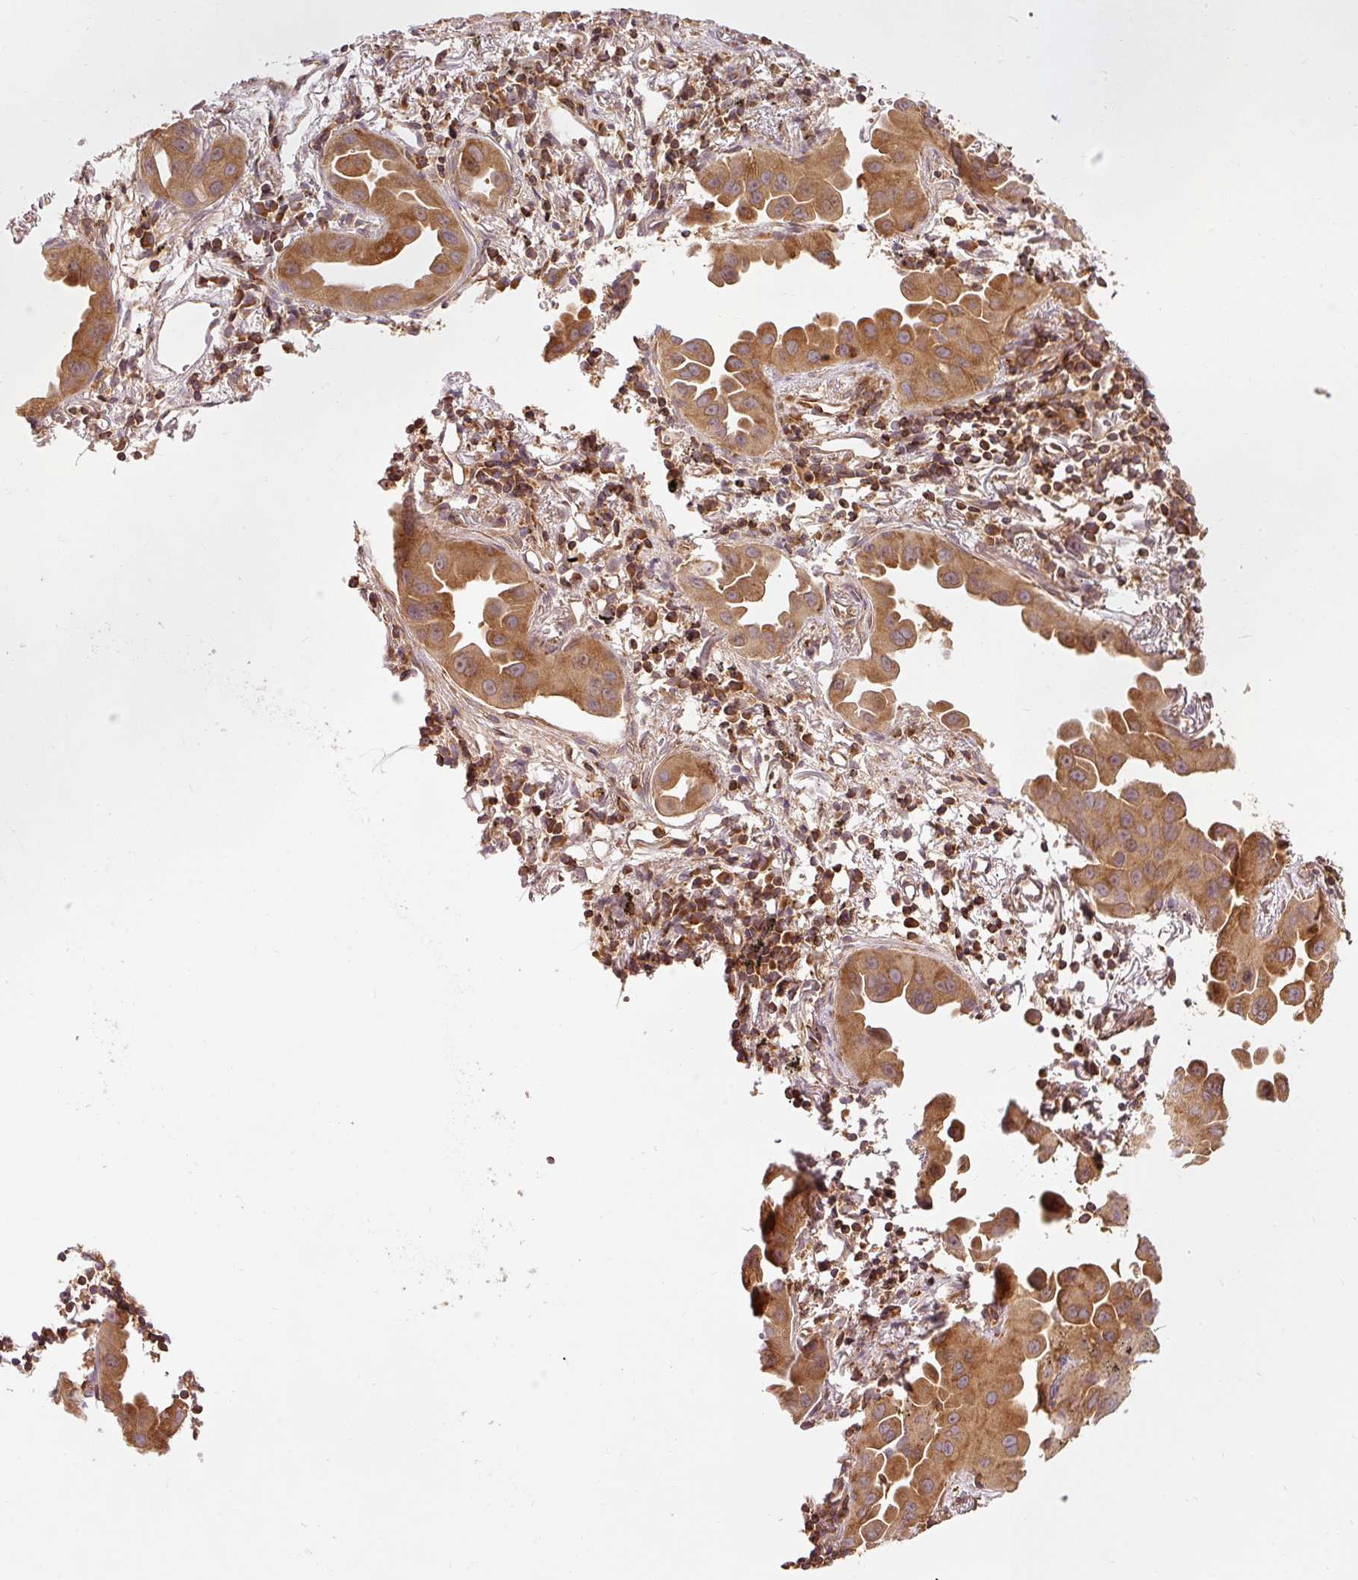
{"staining": {"intensity": "strong", "quantity": ">75%", "location": "cytoplasmic/membranous"}, "tissue": "lung cancer", "cell_type": "Tumor cells", "image_type": "cancer", "snomed": [{"axis": "morphology", "description": "Adenocarcinoma, NOS"}, {"axis": "topography", "description": "Lung"}], "caption": "Protein expression analysis of human adenocarcinoma (lung) reveals strong cytoplasmic/membranous staining in about >75% of tumor cells. Immunohistochemistry stains the protein in brown and the nuclei are stained blue.", "gene": "PDAP1", "patient": {"sex": "male", "age": 68}}